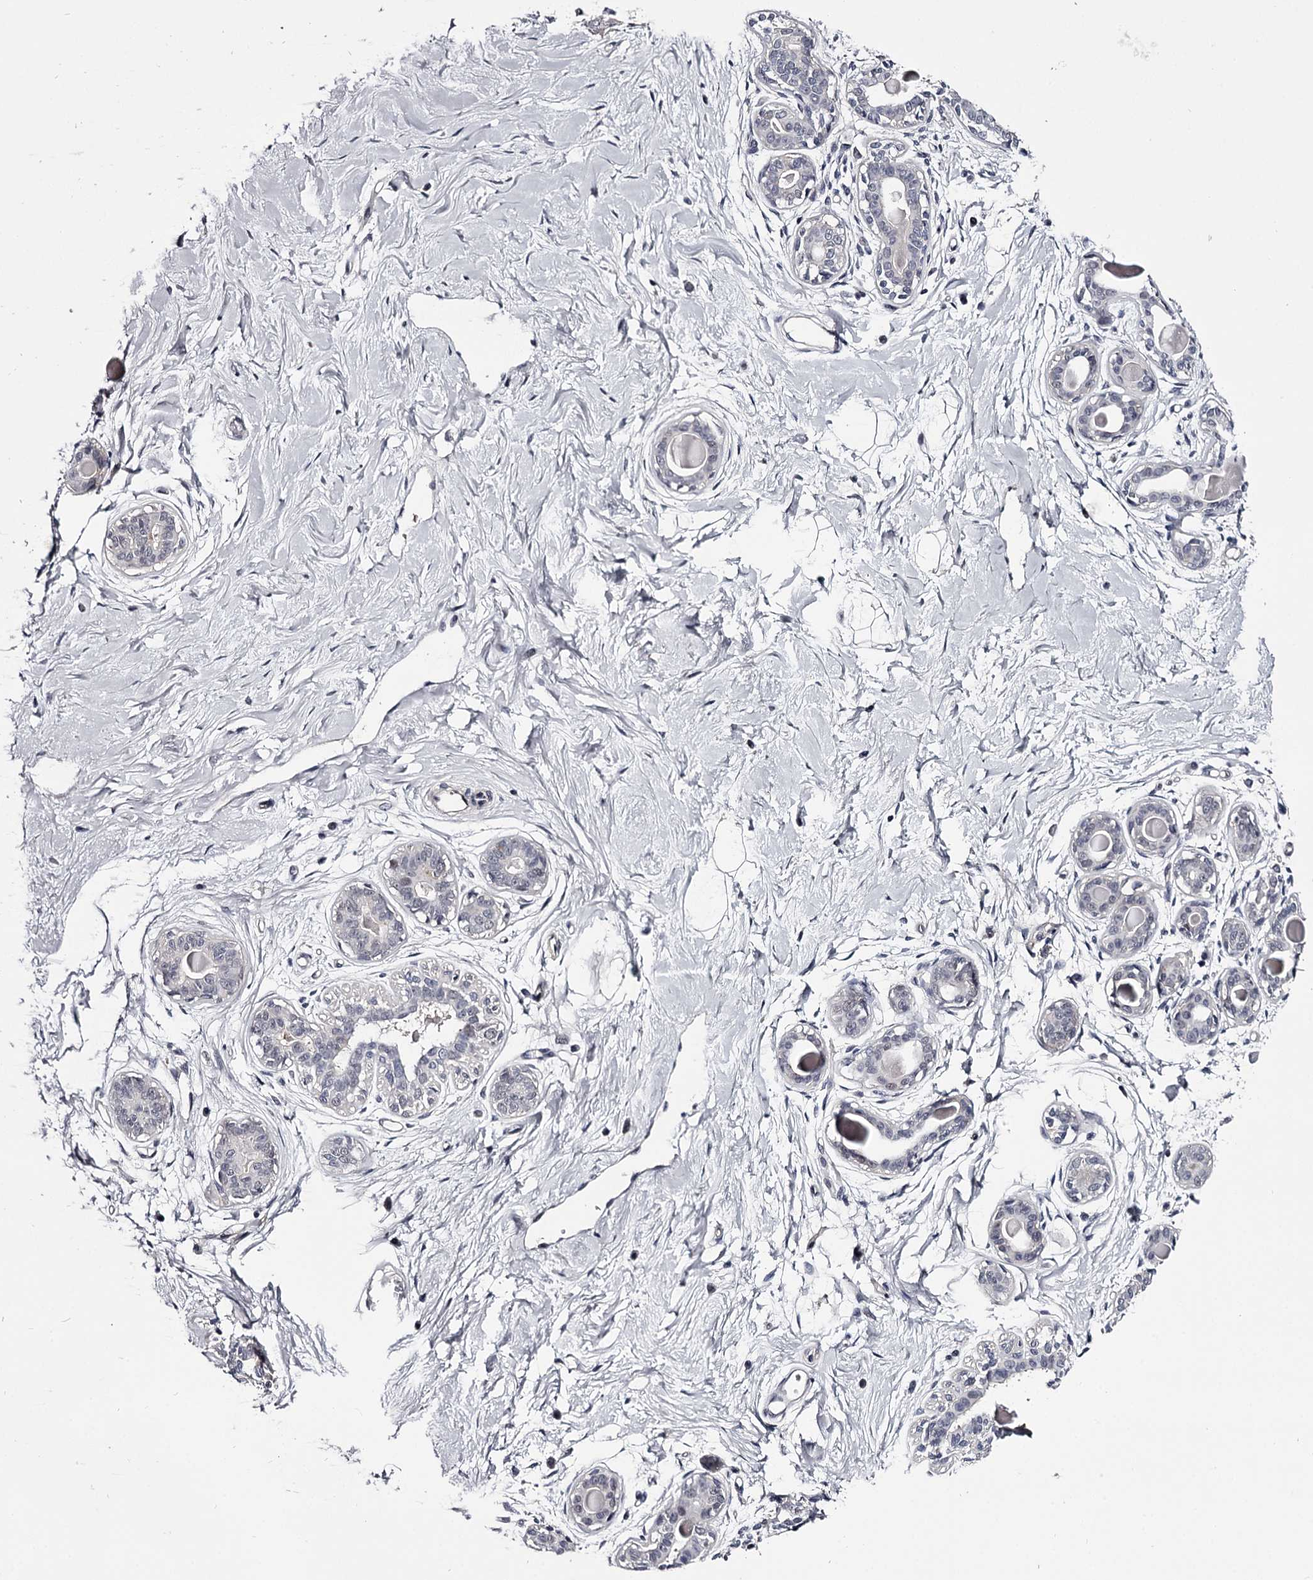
{"staining": {"intensity": "negative", "quantity": "none", "location": "none"}, "tissue": "breast", "cell_type": "Adipocytes", "image_type": "normal", "snomed": [{"axis": "morphology", "description": "Normal tissue, NOS"}, {"axis": "topography", "description": "Breast"}], "caption": "Immunohistochemical staining of unremarkable breast demonstrates no significant staining in adipocytes. (Stains: DAB immunohistochemistry (IHC) with hematoxylin counter stain, Microscopy: brightfield microscopy at high magnification).", "gene": "OVOL2", "patient": {"sex": "female", "age": 45}}